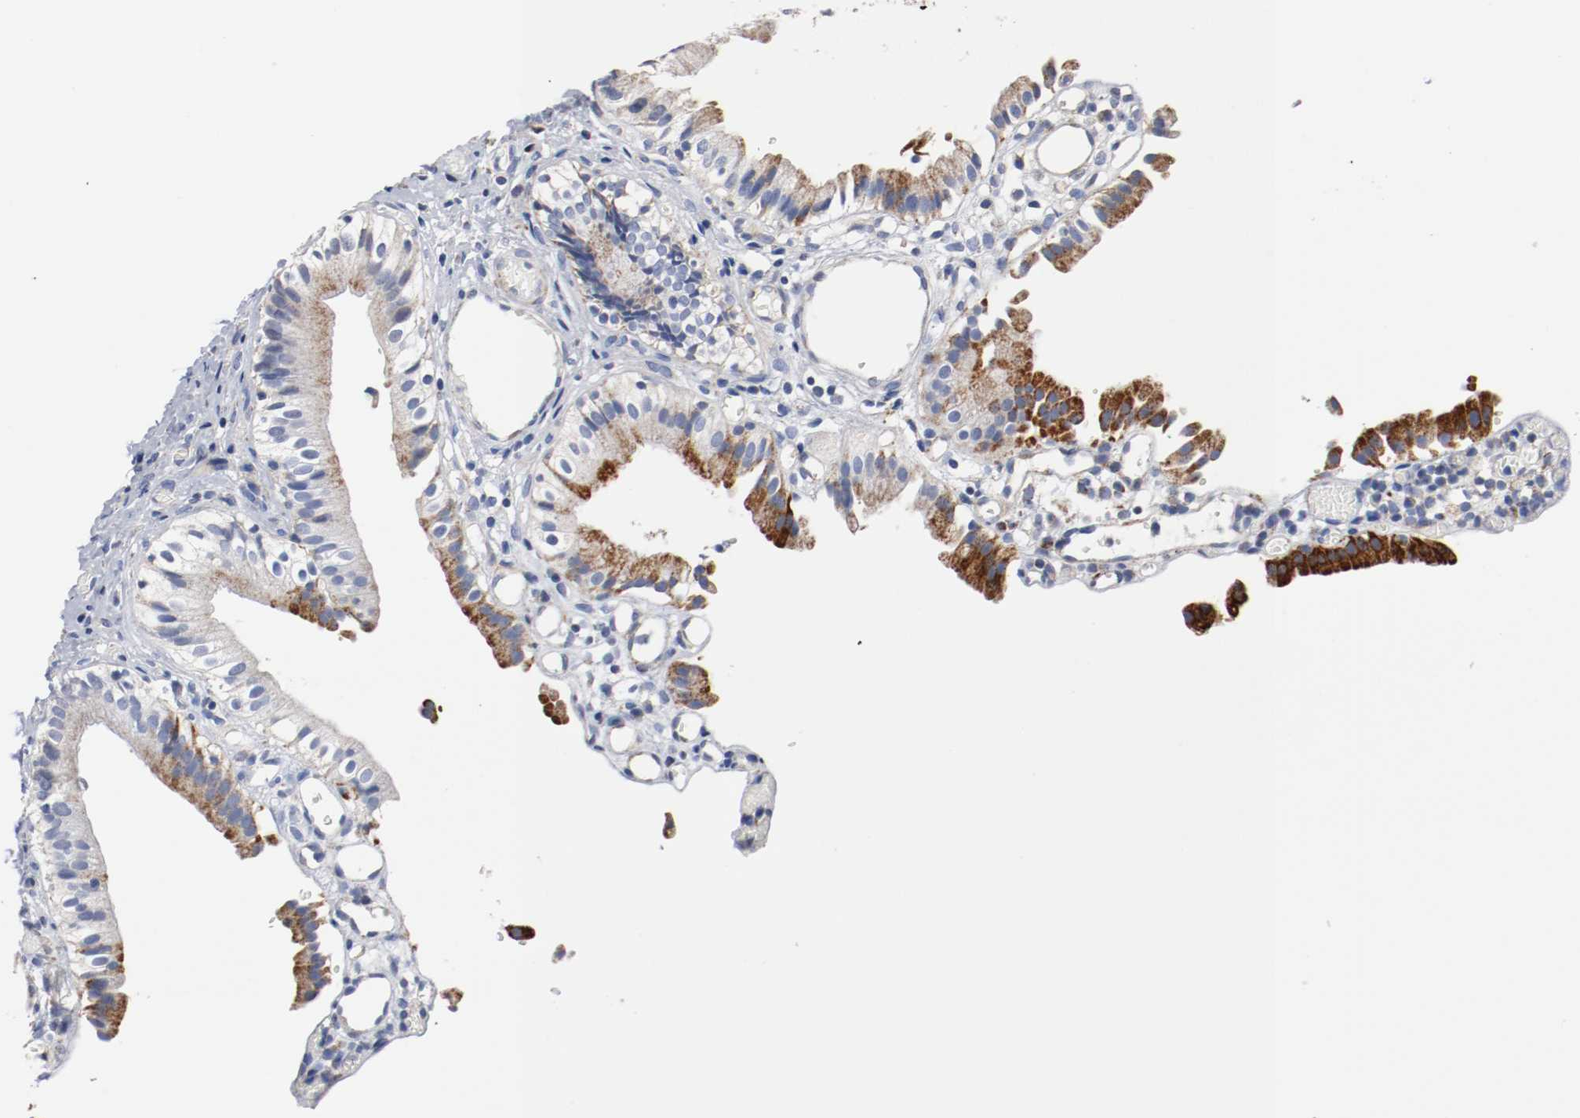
{"staining": {"intensity": "moderate", "quantity": ">75%", "location": "cytoplasmic/membranous"}, "tissue": "gallbladder", "cell_type": "Glandular cells", "image_type": "normal", "snomed": [{"axis": "morphology", "description": "Normal tissue, NOS"}, {"axis": "topography", "description": "Gallbladder"}], "caption": "Approximately >75% of glandular cells in unremarkable gallbladder display moderate cytoplasmic/membranous protein expression as visualized by brown immunohistochemical staining.", "gene": "TUBD1", "patient": {"sex": "male", "age": 65}}